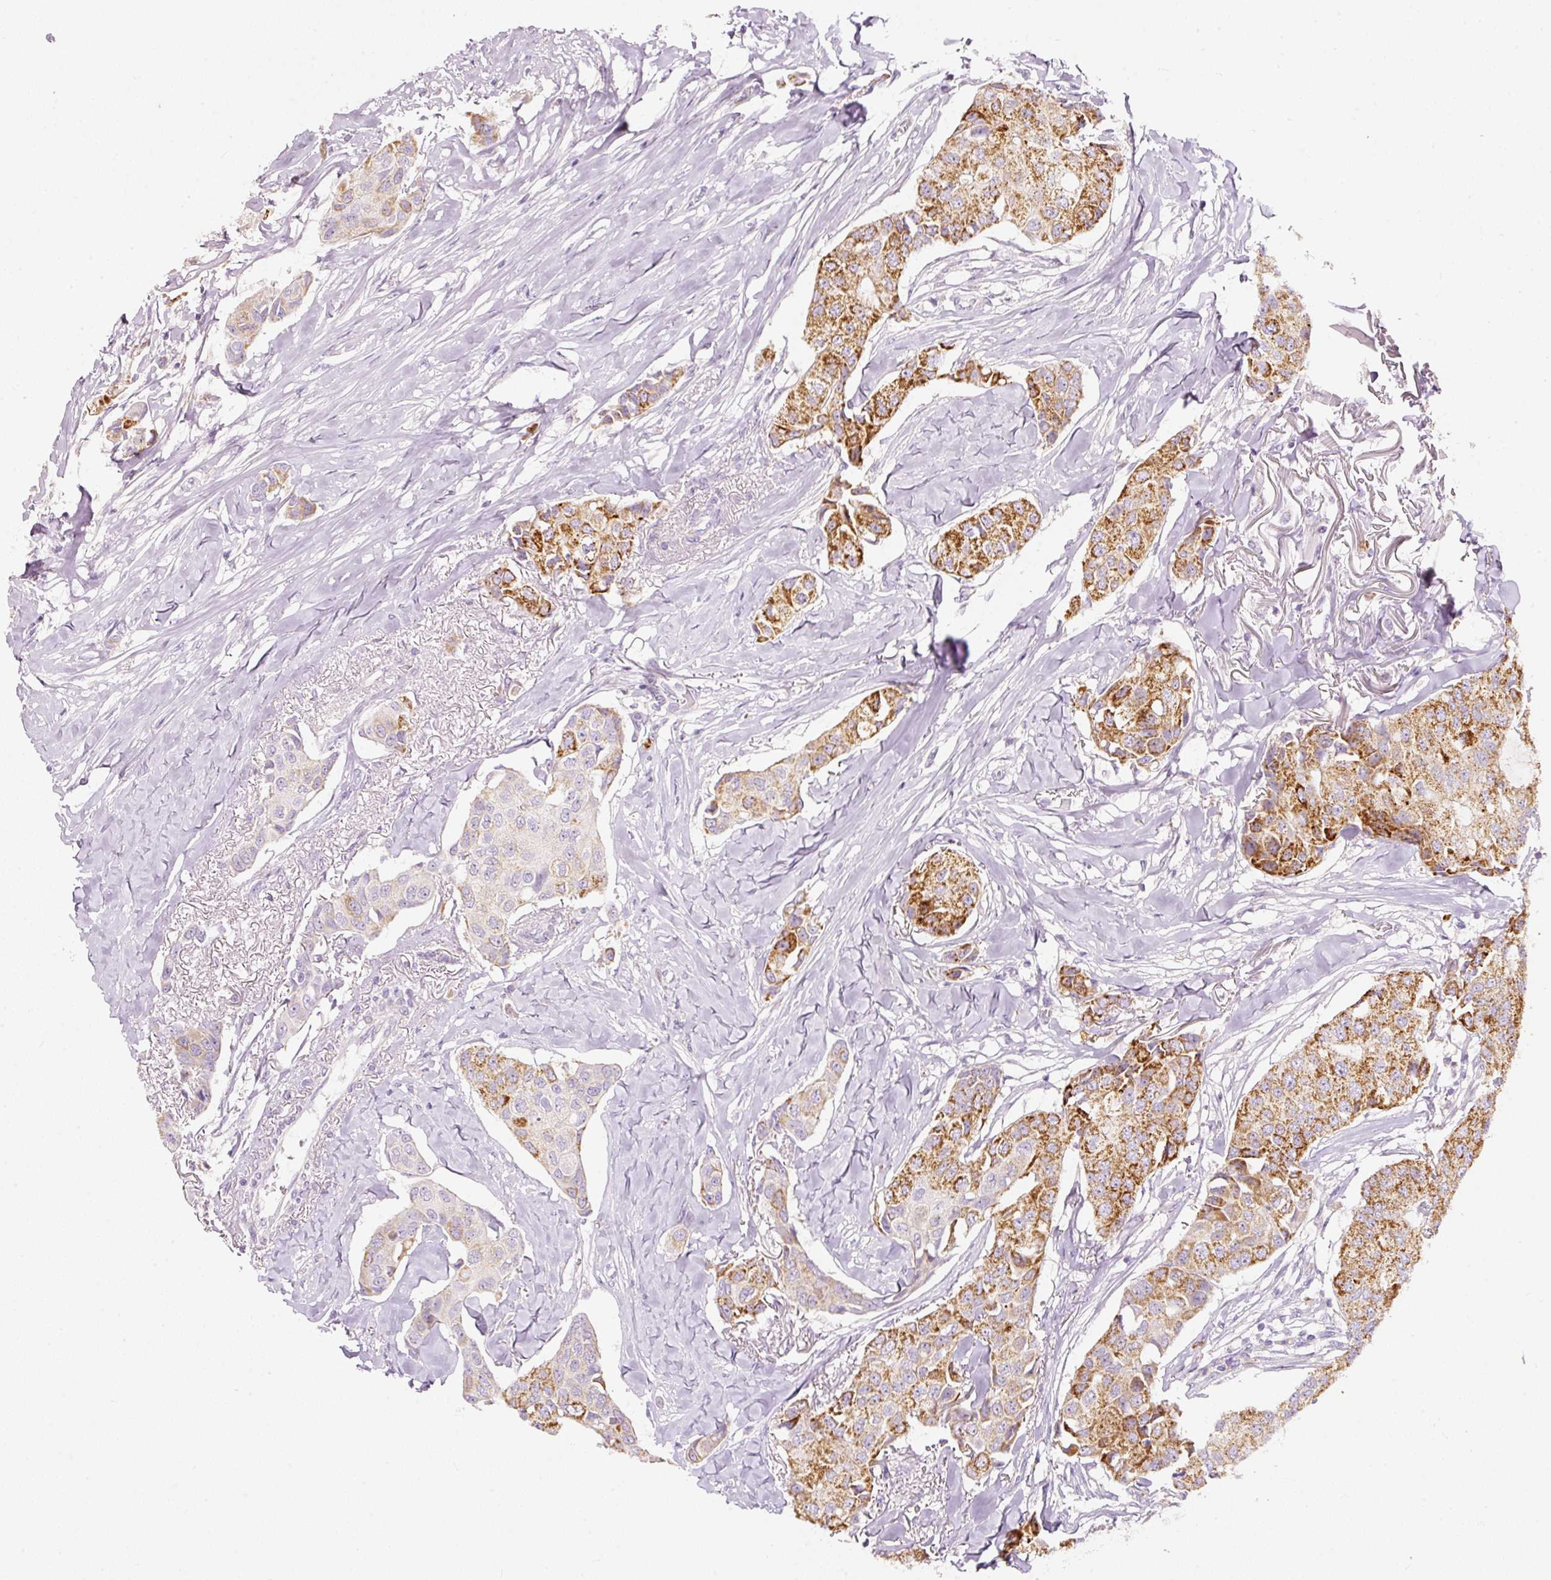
{"staining": {"intensity": "strong", "quantity": ">75%", "location": "cytoplasmic/membranous"}, "tissue": "breast cancer", "cell_type": "Tumor cells", "image_type": "cancer", "snomed": [{"axis": "morphology", "description": "Duct carcinoma"}, {"axis": "topography", "description": "Breast"}], "caption": "The immunohistochemical stain shows strong cytoplasmic/membranous positivity in tumor cells of breast cancer tissue.", "gene": "MTHFD2", "patient": {"sex": "female", "age": 80}}